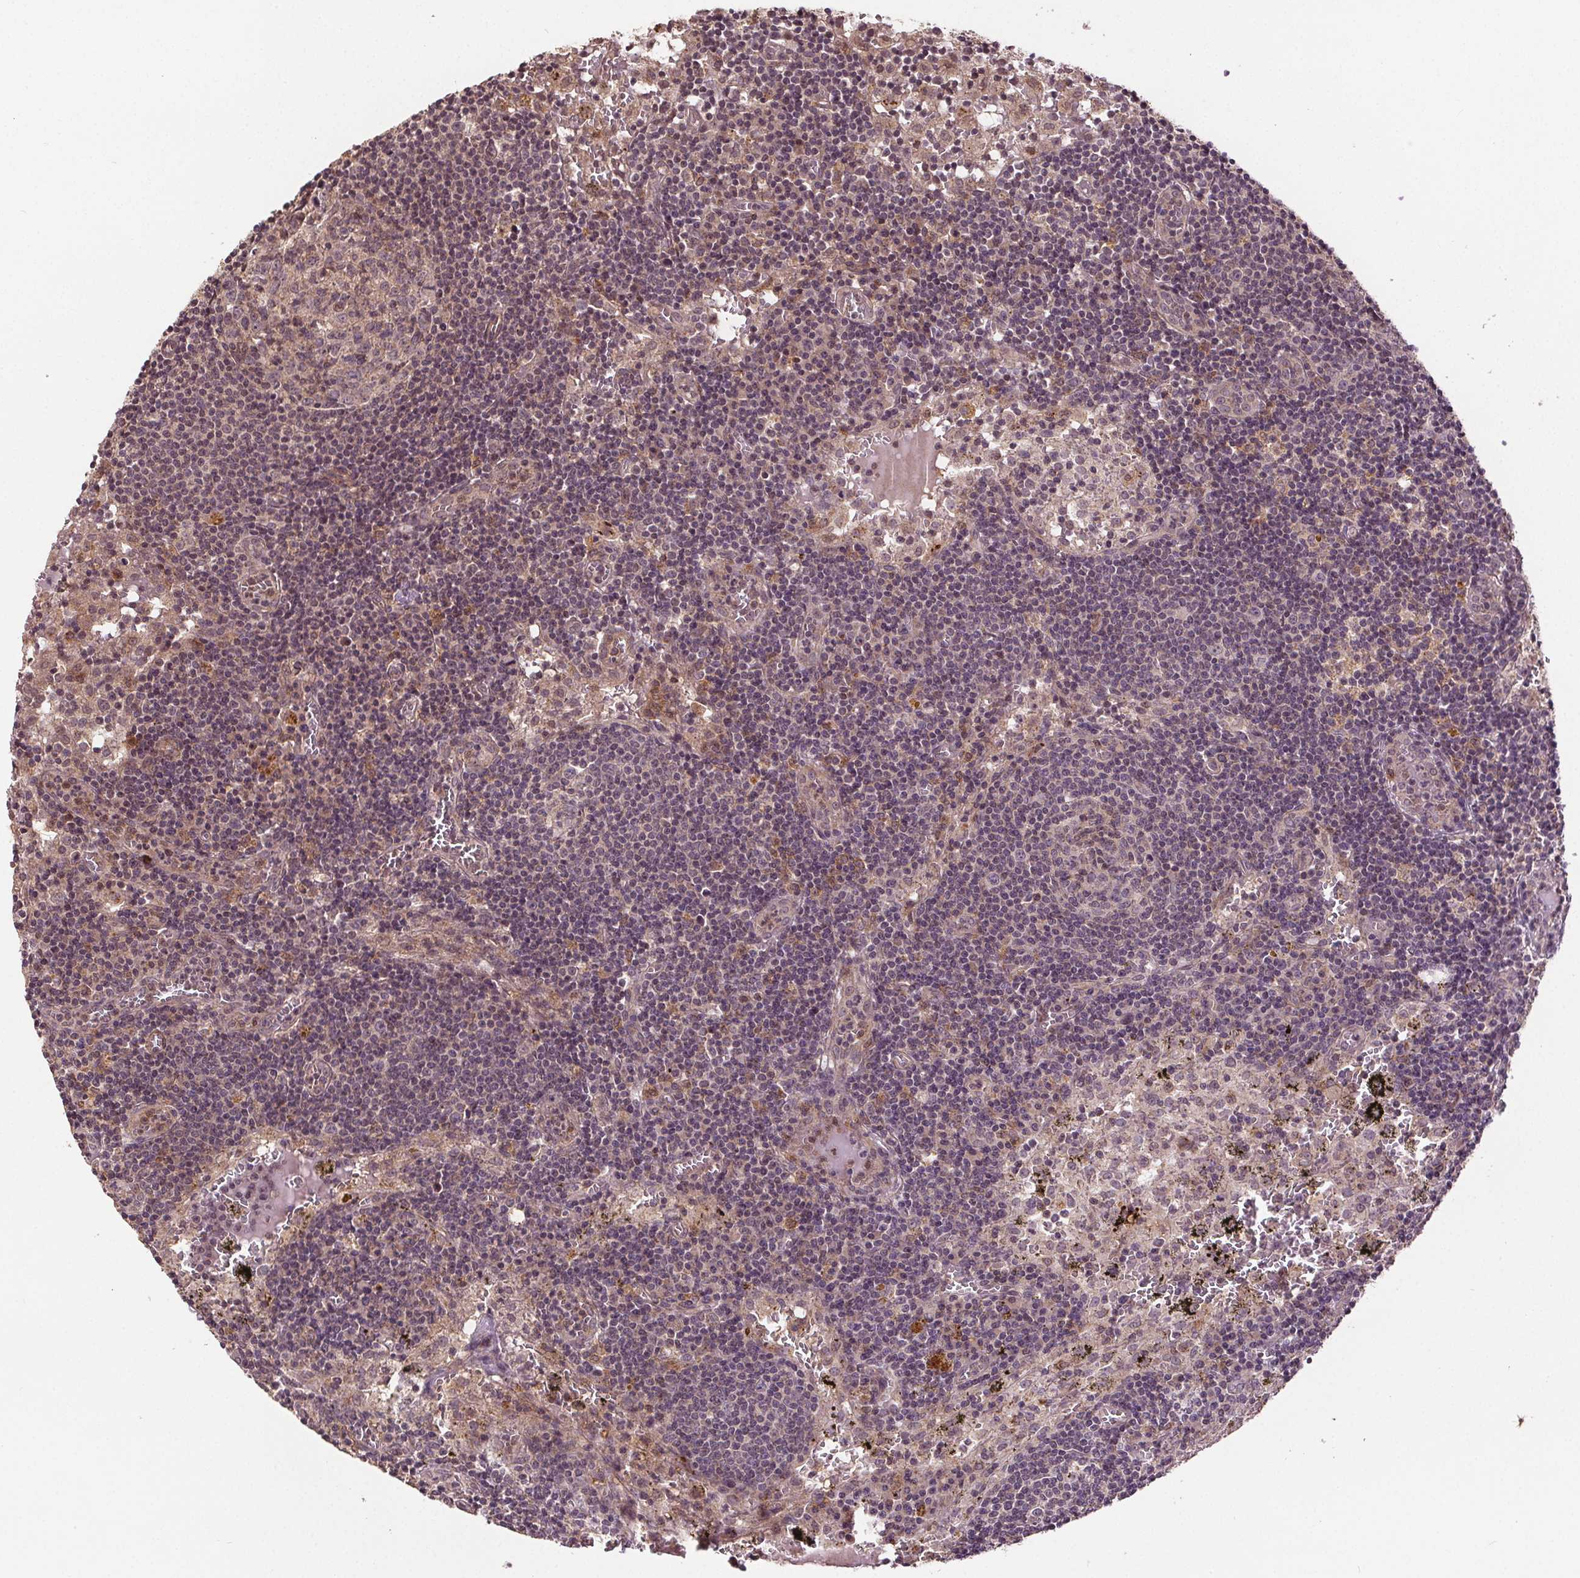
{"staining": {"intensity": "weak", "quantity": "<25%", "location": "cytoplasmic/membranous"}, "tissue": "lymph node", "cell_type": "Germinal center cells", "image_type": "normal", "snomed": [{"axis": "morphology", "description": "Normal tissue, NOS"}, {"axis": "topography", "description": "Lymph node"}], "caption": "This is an immunohistochemistry (IHC) micrograph of normal human lymph node. There is no expression in germinal center cells.", "gene": "EPHB3", "patient": {"sex": "male", "age": 62}}